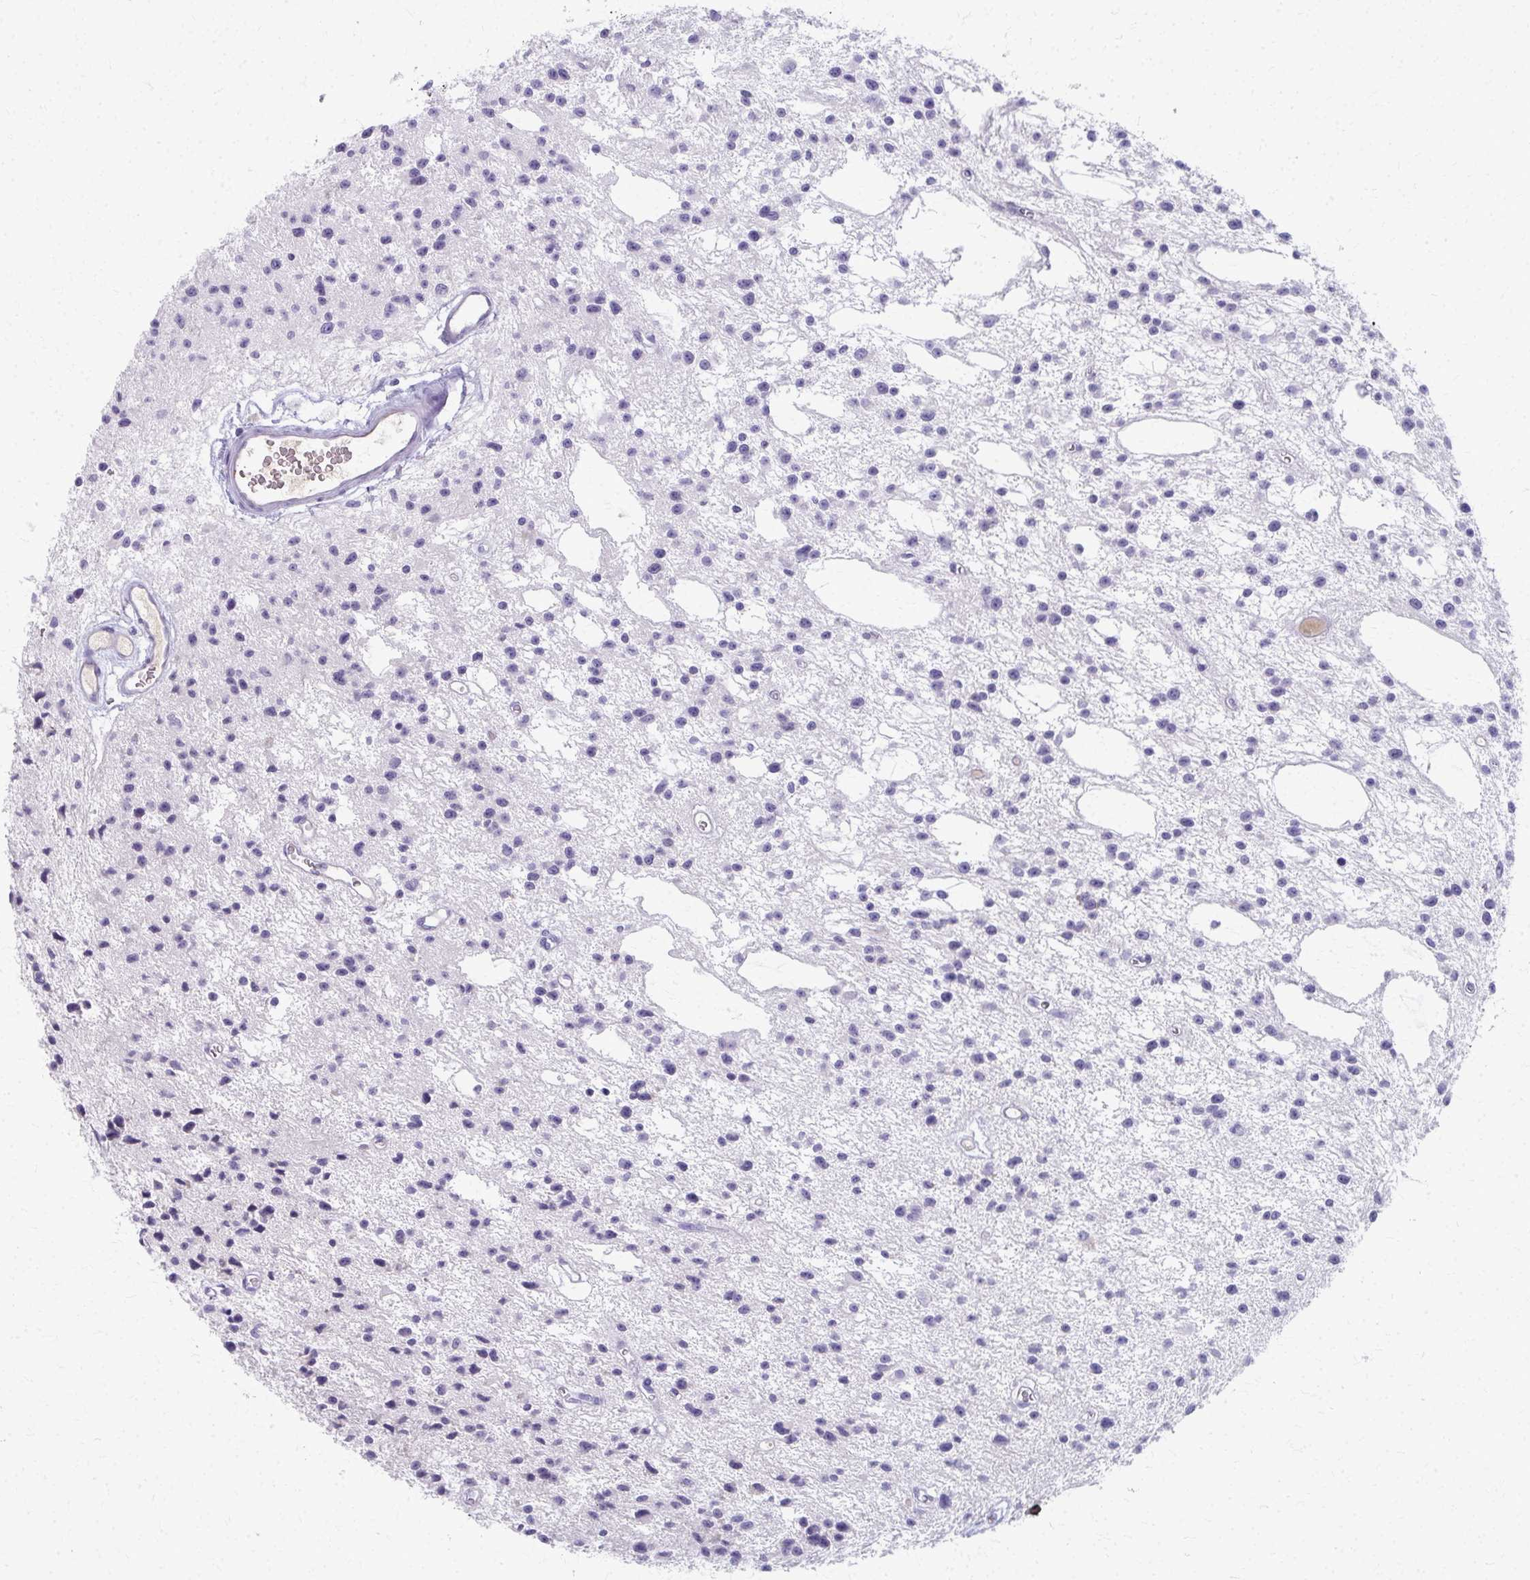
{"staining": {"intensity": "negative", "quantity": "none", "location": "none"}, "tissue": "glioma", "cell_type": "Tumor cells", "image_type": "cancer", "snomed": [{"axis": "morphology", "description": "Glioma, malignant, Low grade"}, {"axis": "topography", "description": "Brain"}], "caption": "Glioma was stained to show a protein in brown. There is no significant expression in tumor cells. (DAB (3,3'-diaminobenzidine) immunohistochemistry, high magnification).", "gene": "ADIPOQ", "patient": {"sex": "male", "age": 43}}